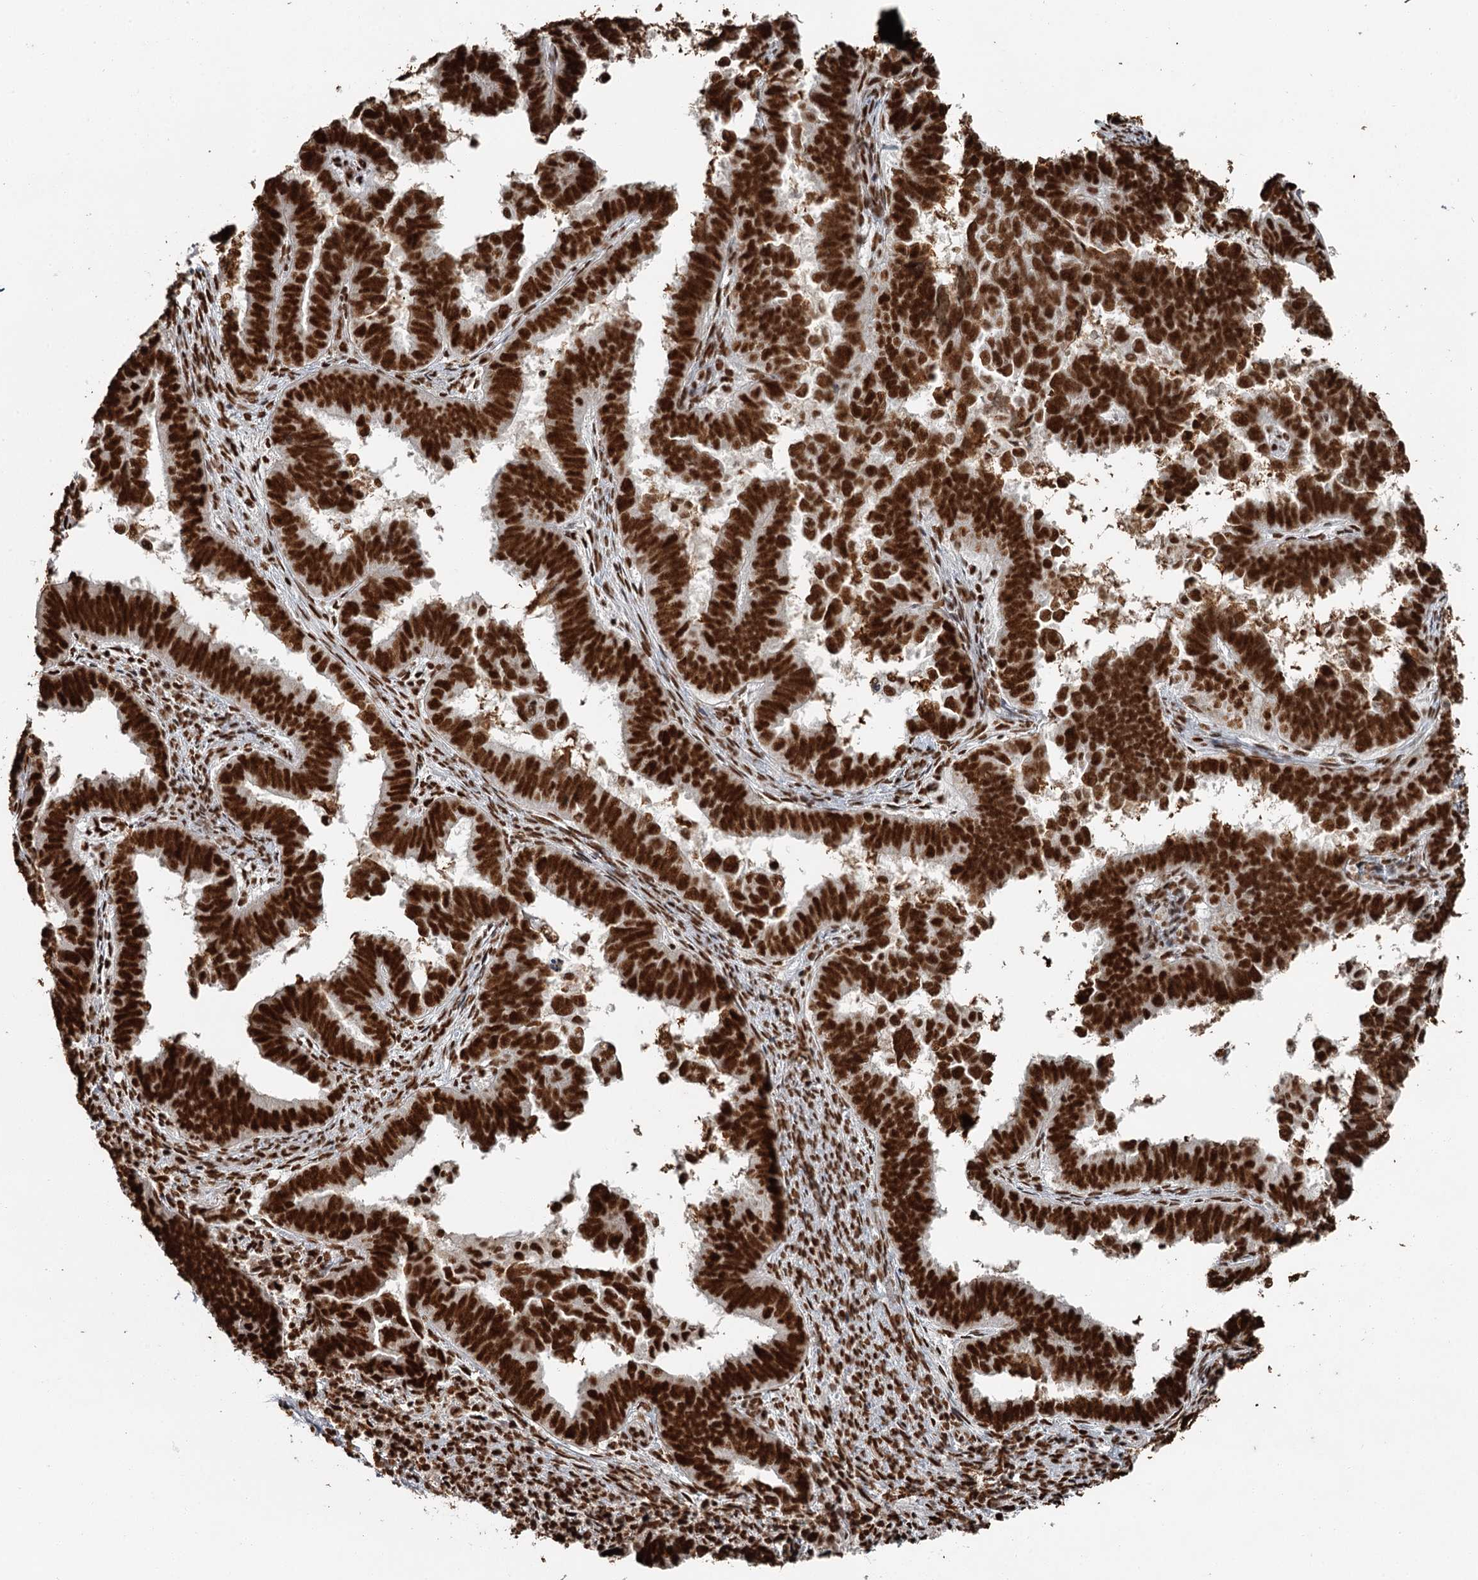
{"staining": {"intensity": "strong", "quantity": ">75%", "location": "nuclear"}, "tissue": "endometrial cancer", "cell_type": "Tumor cells", "image_type": "cancer", "snomed": [{"axis": "morphology", "description": "Adenocarcinoma, NOS"}, {"axis": "topography", "description": "Endometrium"}], "caption": "Immunohistochemical staining of endometrial cancer (adenocarcinoma) displays high levels of strong nuclear protein positivity in about >75% of tumor cells.", "gene": "RBBP7", "patient": {"sex": "female", "age": 75}}